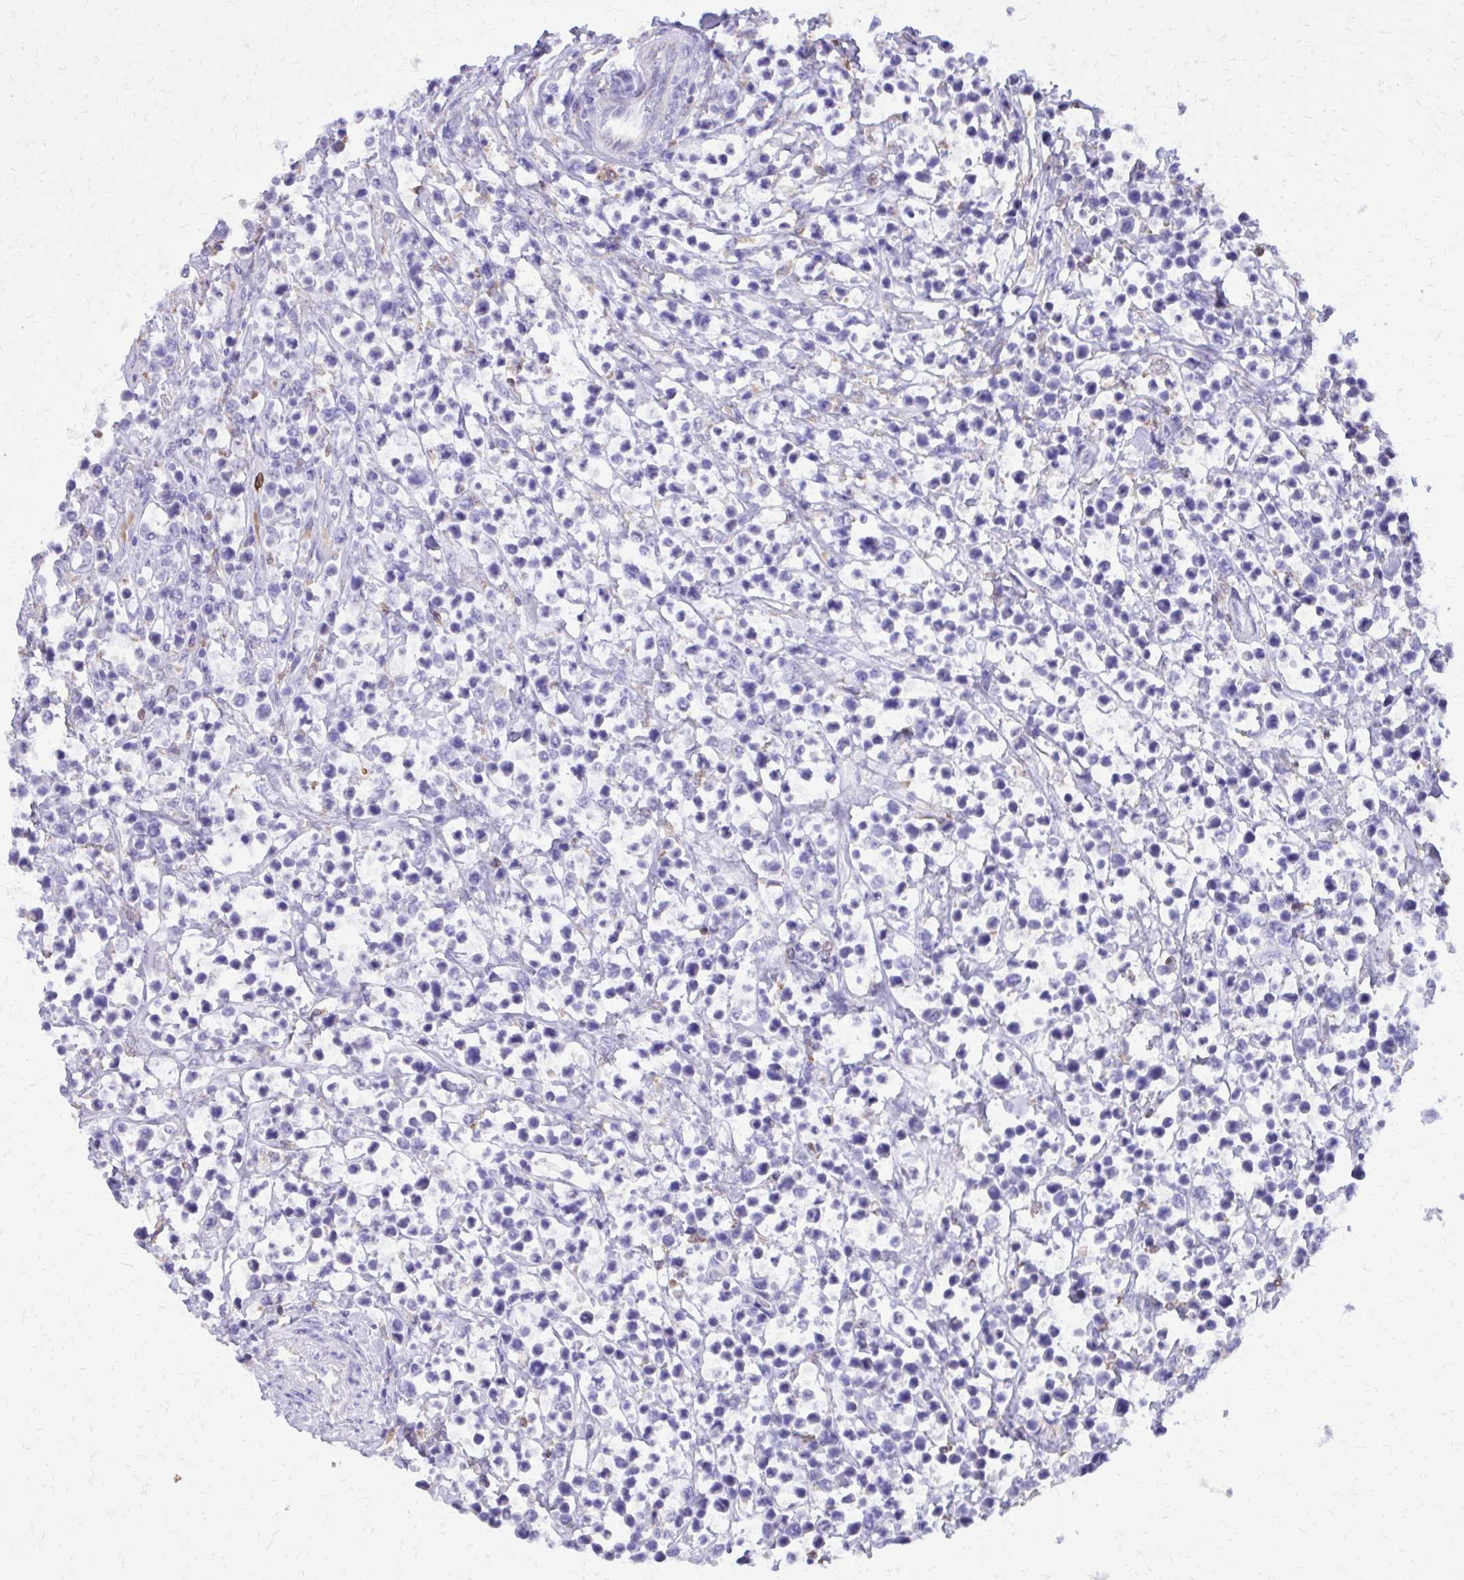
{"staining": {"intensity": "negative", "quantity": "none", "location": "none"}, "tissue": "lymphoma", "cell_type": "Tumor cells", "image_type": "cancer", "snomed": [{"axis": "morphology", "description": "Malignant lymphoma, non-Hodgkin's type, High grade"}, {"axis": "topography", "description": "Soft tissue"}], "caption": "DAB (3,3'-diaminobenzidine) immunohistochemical staining of high-grade malignant lymphoma, non-Hodgkin's type reveals no significant positivity in tumor cells.", "gene": "CAT", "patient": {"sex": "female", "age": 56}}